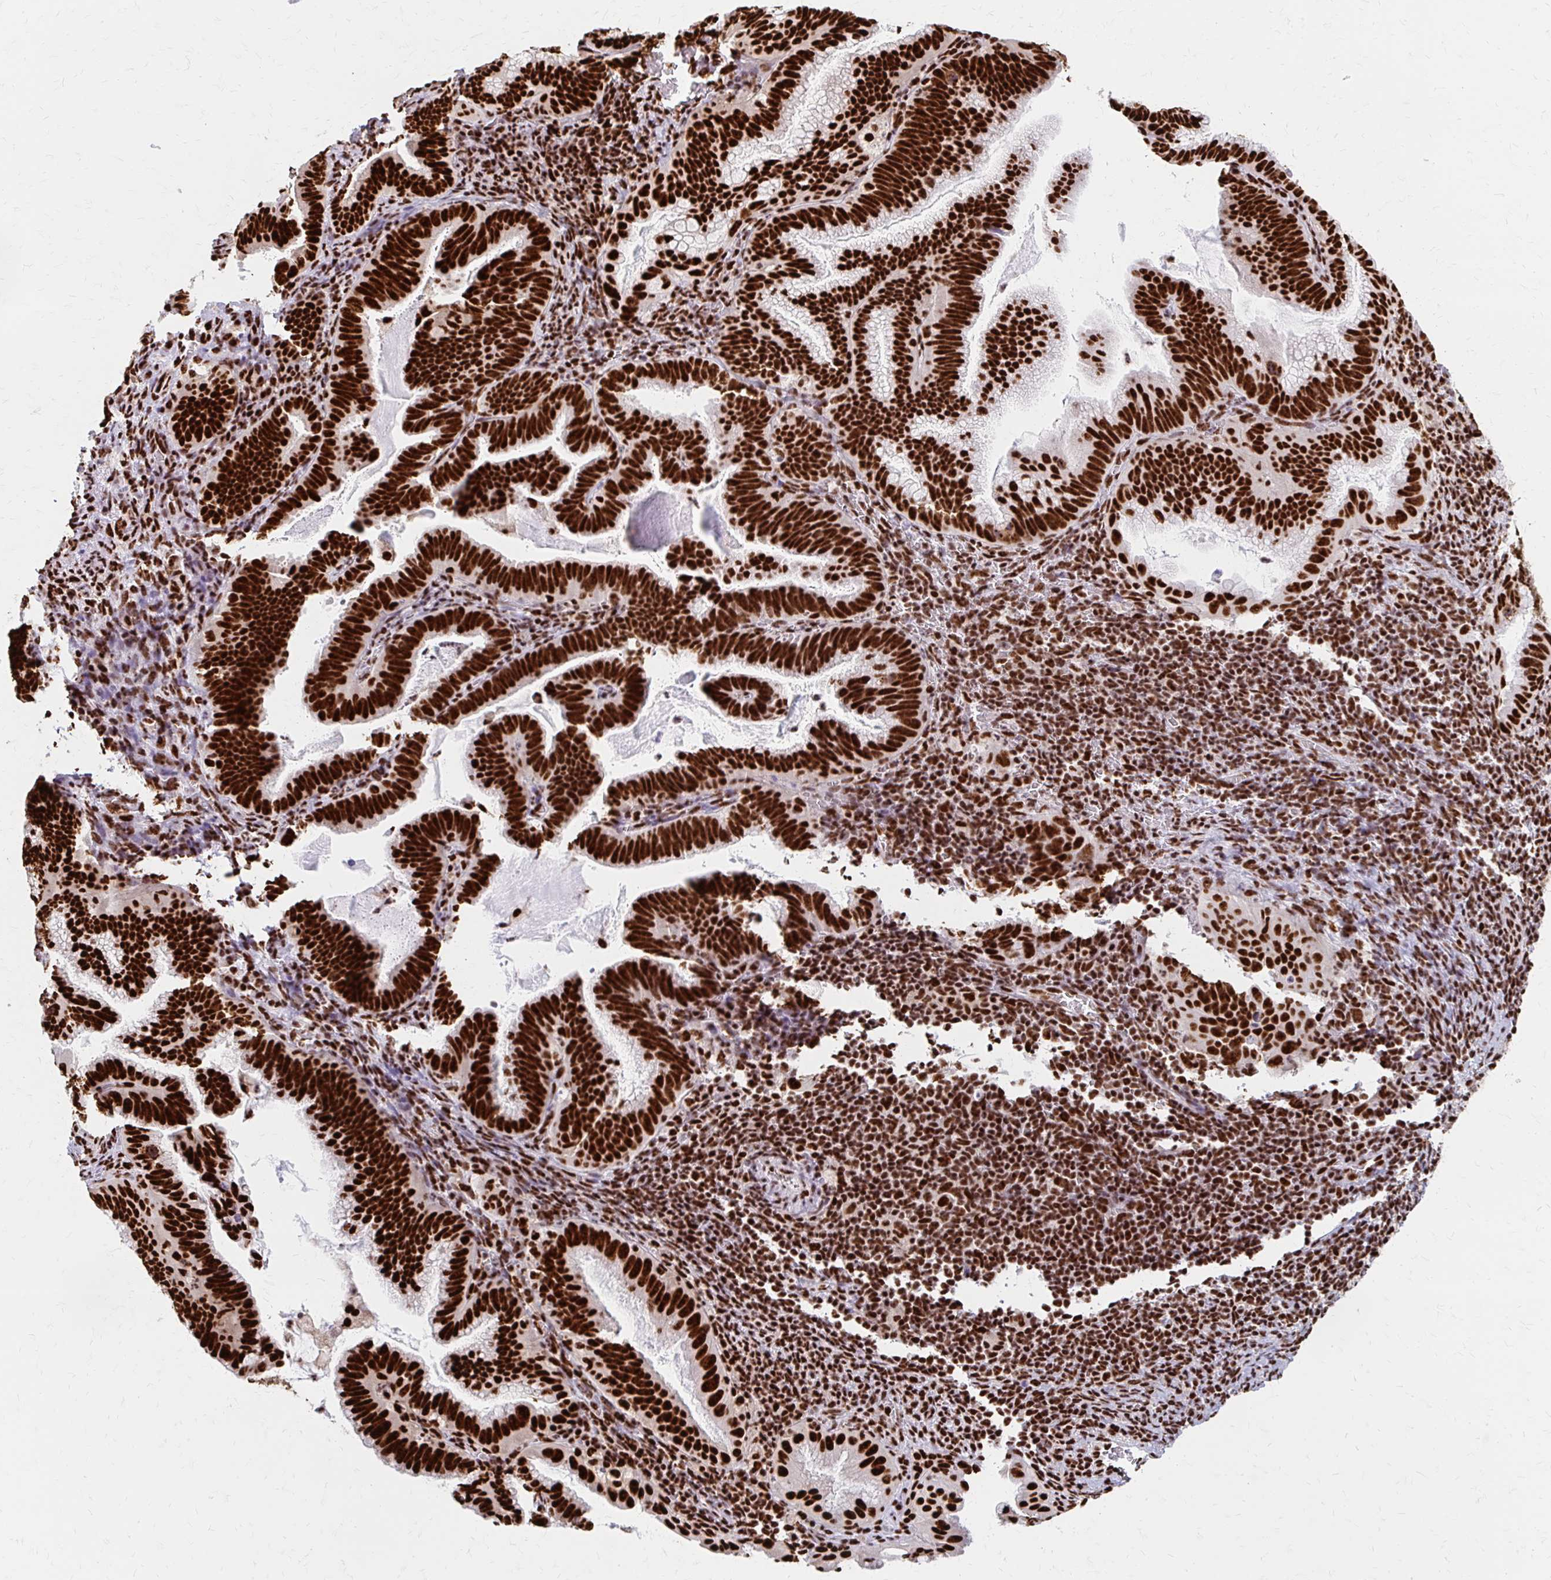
{"staining": {"intensity": "strong", "quantity": ">75%", "location": "nuclear"}, "tissue": "cervical cancer", "cell_type": "Tumor cells", "image_type": "cancer", "snomed": [{"axis": "morphology", "description": "Adenocarcinoma, NOS"}, {"axis": "topography", "description": "Cervix"}], "caption": "Approximately >75% of tumor cells in human cervical adenocarcinoma reveal strong nuclear protein positivity as visualized by brown immunohistochemical staining.", "gene": "CNKSR3", "patient": {"sex": "female", "age": 61}}